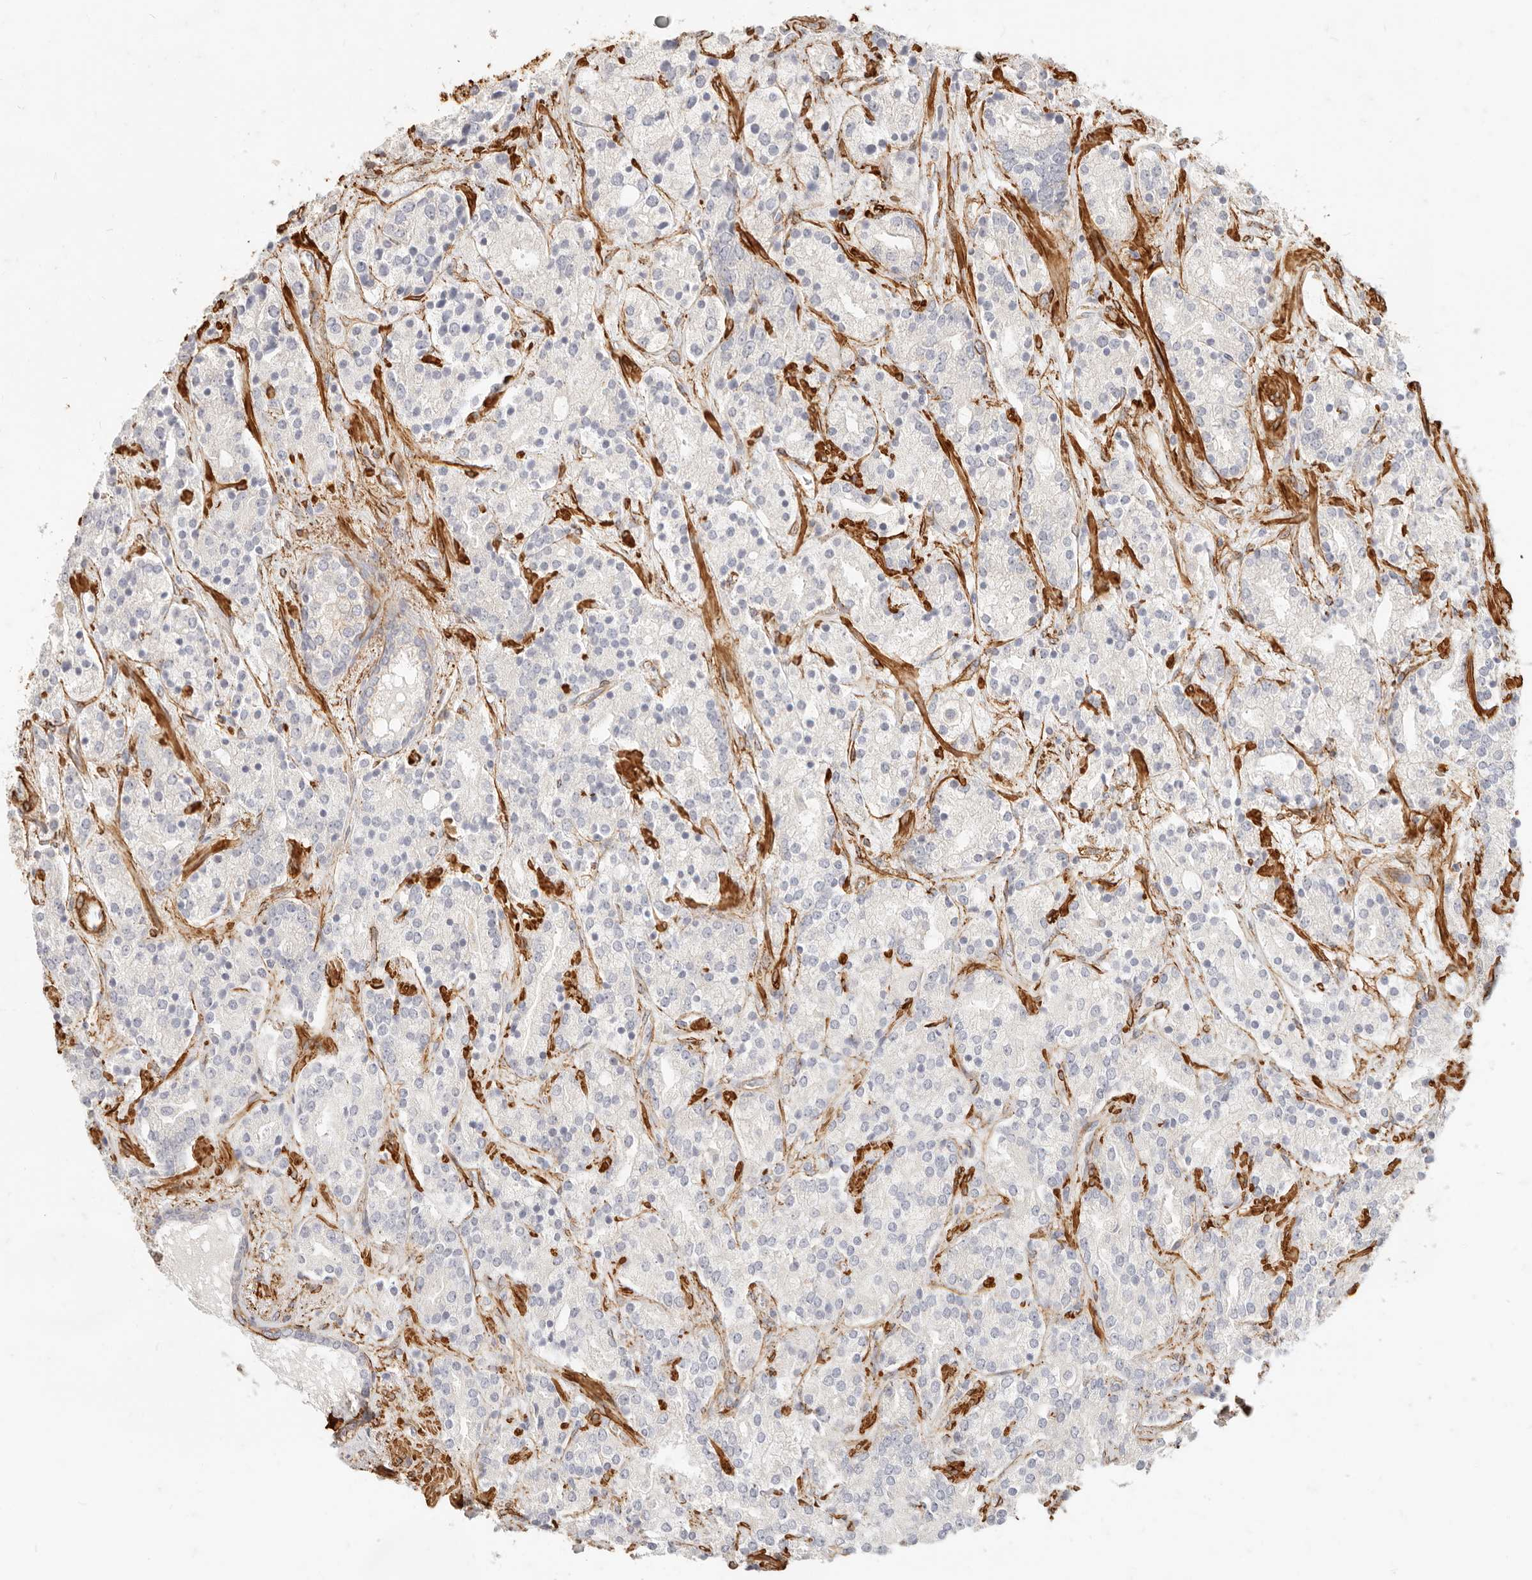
{"staining": {"intensity": "negative", "quantity": "none", "location": "none"}, "tissue": "prostate cancer", "cell_type": "Tumor cells", "image_type": "cancer", "snomed": [{"axis": "morphology", "description": "Adenocarcinoma, High grade"}, {"axis": "topography", "description": "Prostate"}], "caption": "DAB (3,3'-diaminobenzidine) immunohistochemical staining of human prostate cancer shows no significant positivity in tumor cells. (Stains: DAB IHC with hematoxylin counter stain, Microscopy: brightfield microscopy at high magnification).", "gene": "TMTC2", "patient": {"sex": "male", "age": 71}}